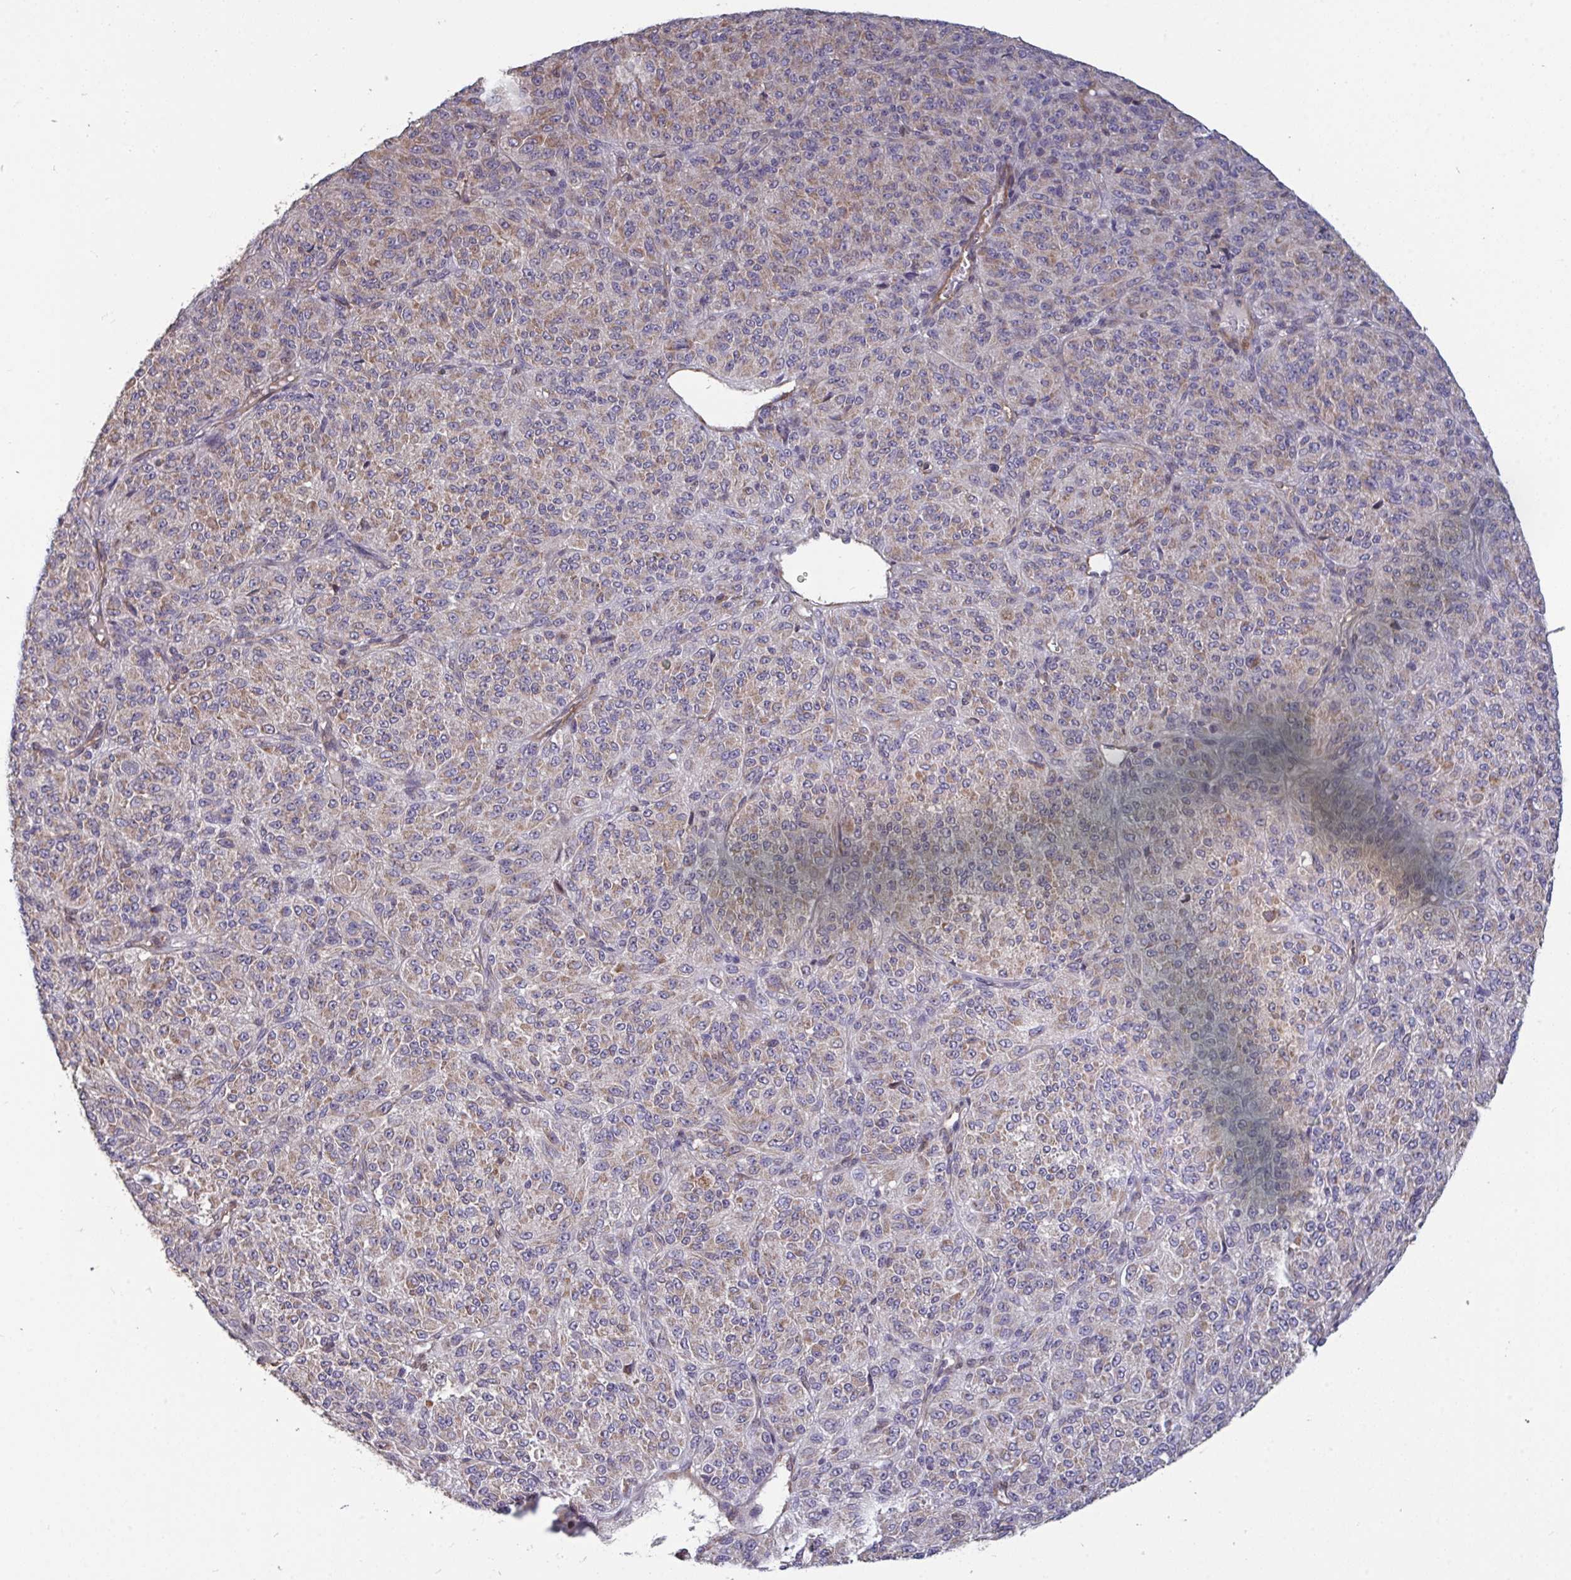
{"staining": {"intensity": "negative", "quantity": "none", "location": "none"}, "tissue": "melanoma", "cell_type": "Tumor cells", "image_type": "cancer", "snomed": [{"axis": "morphology", "description": "Malignant melanoma, Metastatic site"}, {"axis": "topography", "description": "Brain"}], "caption": "This is an immunohistochemistry micrograph of malignant melanoma (metastatic site). There is no positivity in tumor cells.", "gene": "ISCU", "patient": {"sex": "female", "age": 56}}